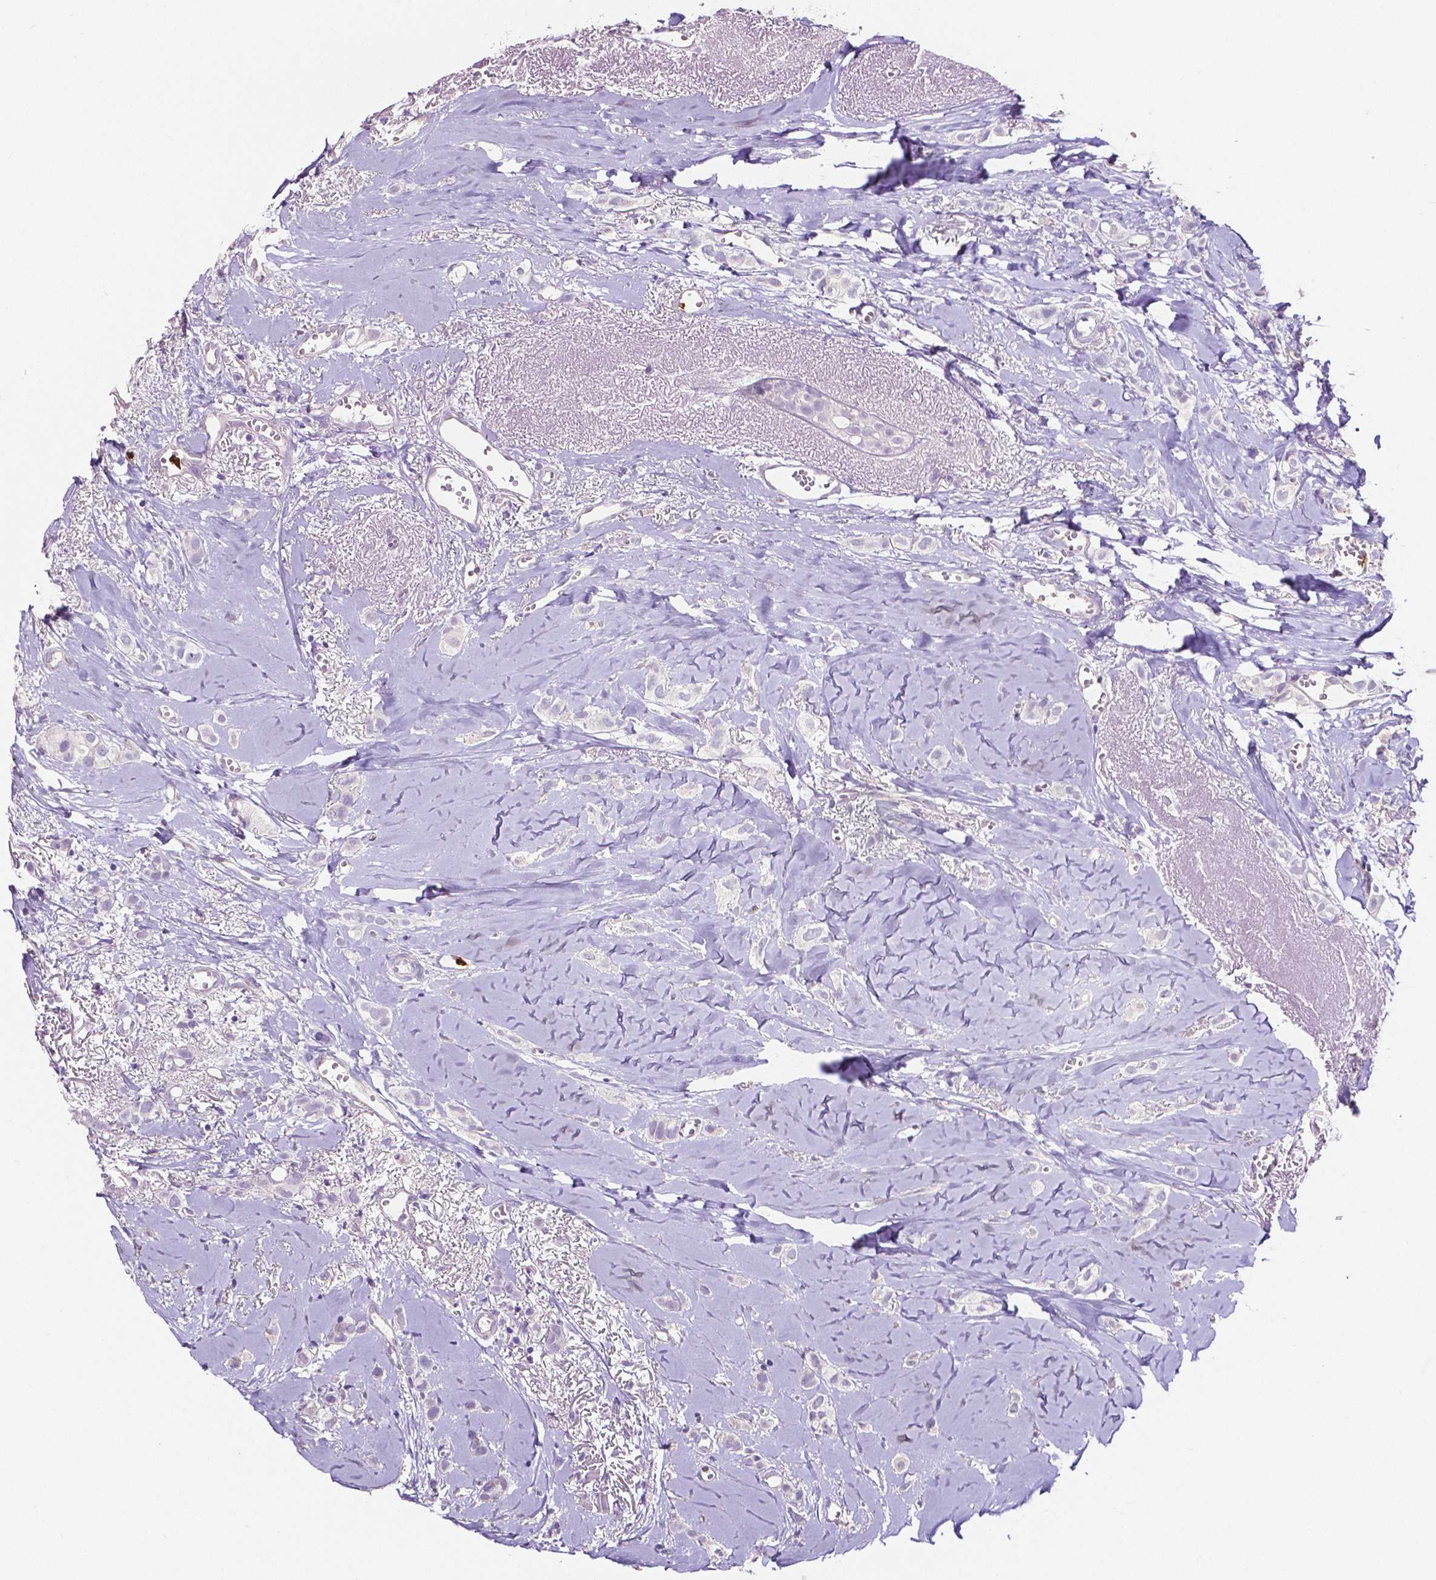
{"staining": {"intensity": "negative", "quantity": "none", "location": "none"}, "tissue": "breast cancer", "cell_type": "Tumor cells", "image_type": "cancer", "snomed": [{"axis": "morphology", "description": "Duct carcinoma"}, {"axis": "topography", "description": "Breast"}], "caption": "IHC photomicrograph of neoplastic tissue: breast cancer (invasive ductal carcinoma) stained with DAB (3,3'-diaminobenzidine) reveals no significant protein staining in tumor cells. Nuclei are stained in blue.", "gene": "MMP9", "patient": {"sex": "female", "age": 85}}